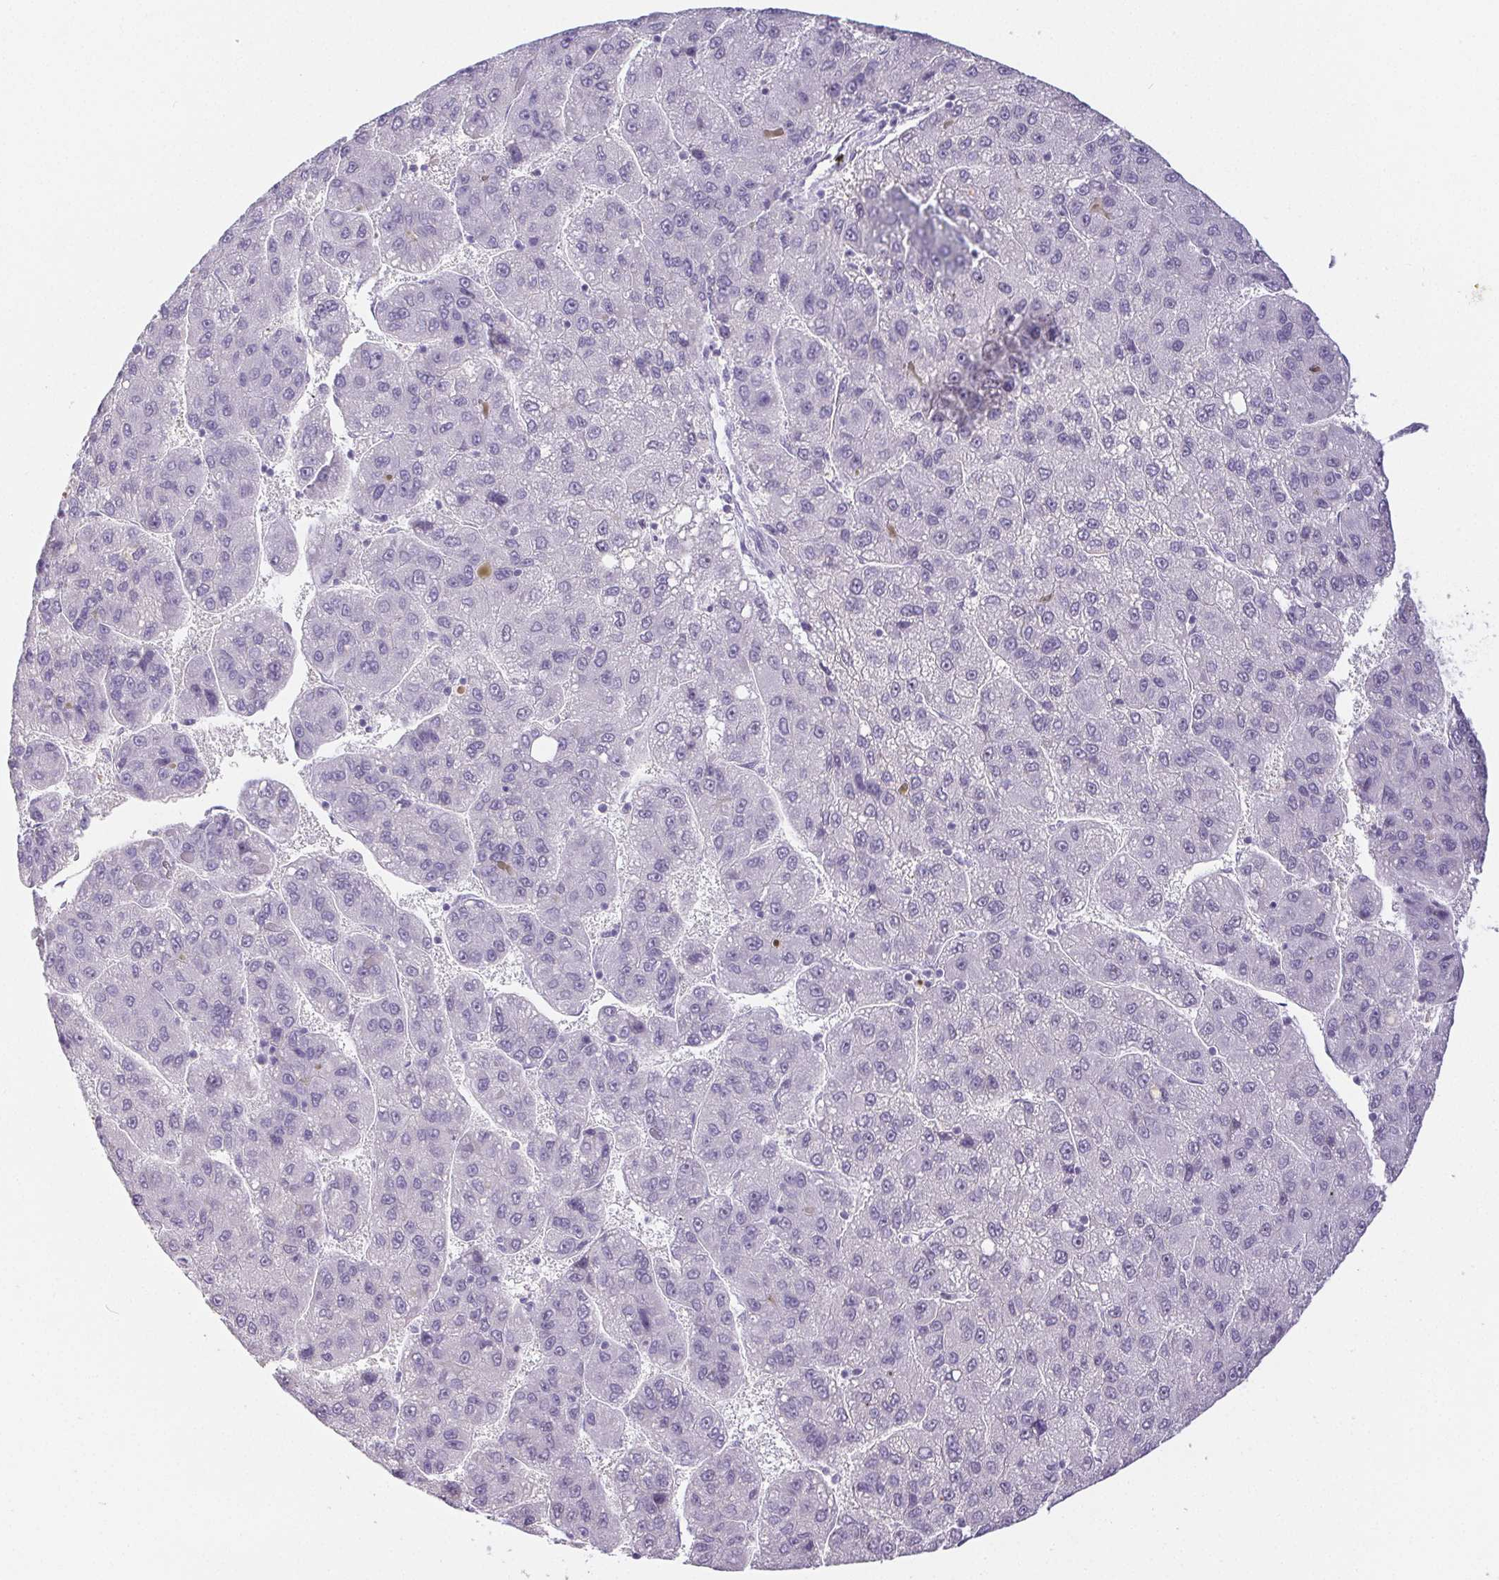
{"staining": {"intensity": "negative", "quantity": "none", "location": "none"}, "tissue": "liver cancer", "cell_type": "Tumor cells", "image_type": "cancer", "snomed": [{"axis": "morphology", "description": "Carcinoma, Hepatocellular, NOS"}, {"axis": "topography", "description": "Liver"}], "caption": "IHC image of neoplastic tissue: human liver cancer (hepatocellular carcinoma) stained with DAB (3,3'-diaminobenzidine) displays no significant protein staining in tumor cells.", "gene": "ST8SIA3", "patient": {"sex": "female", "age": 82}}